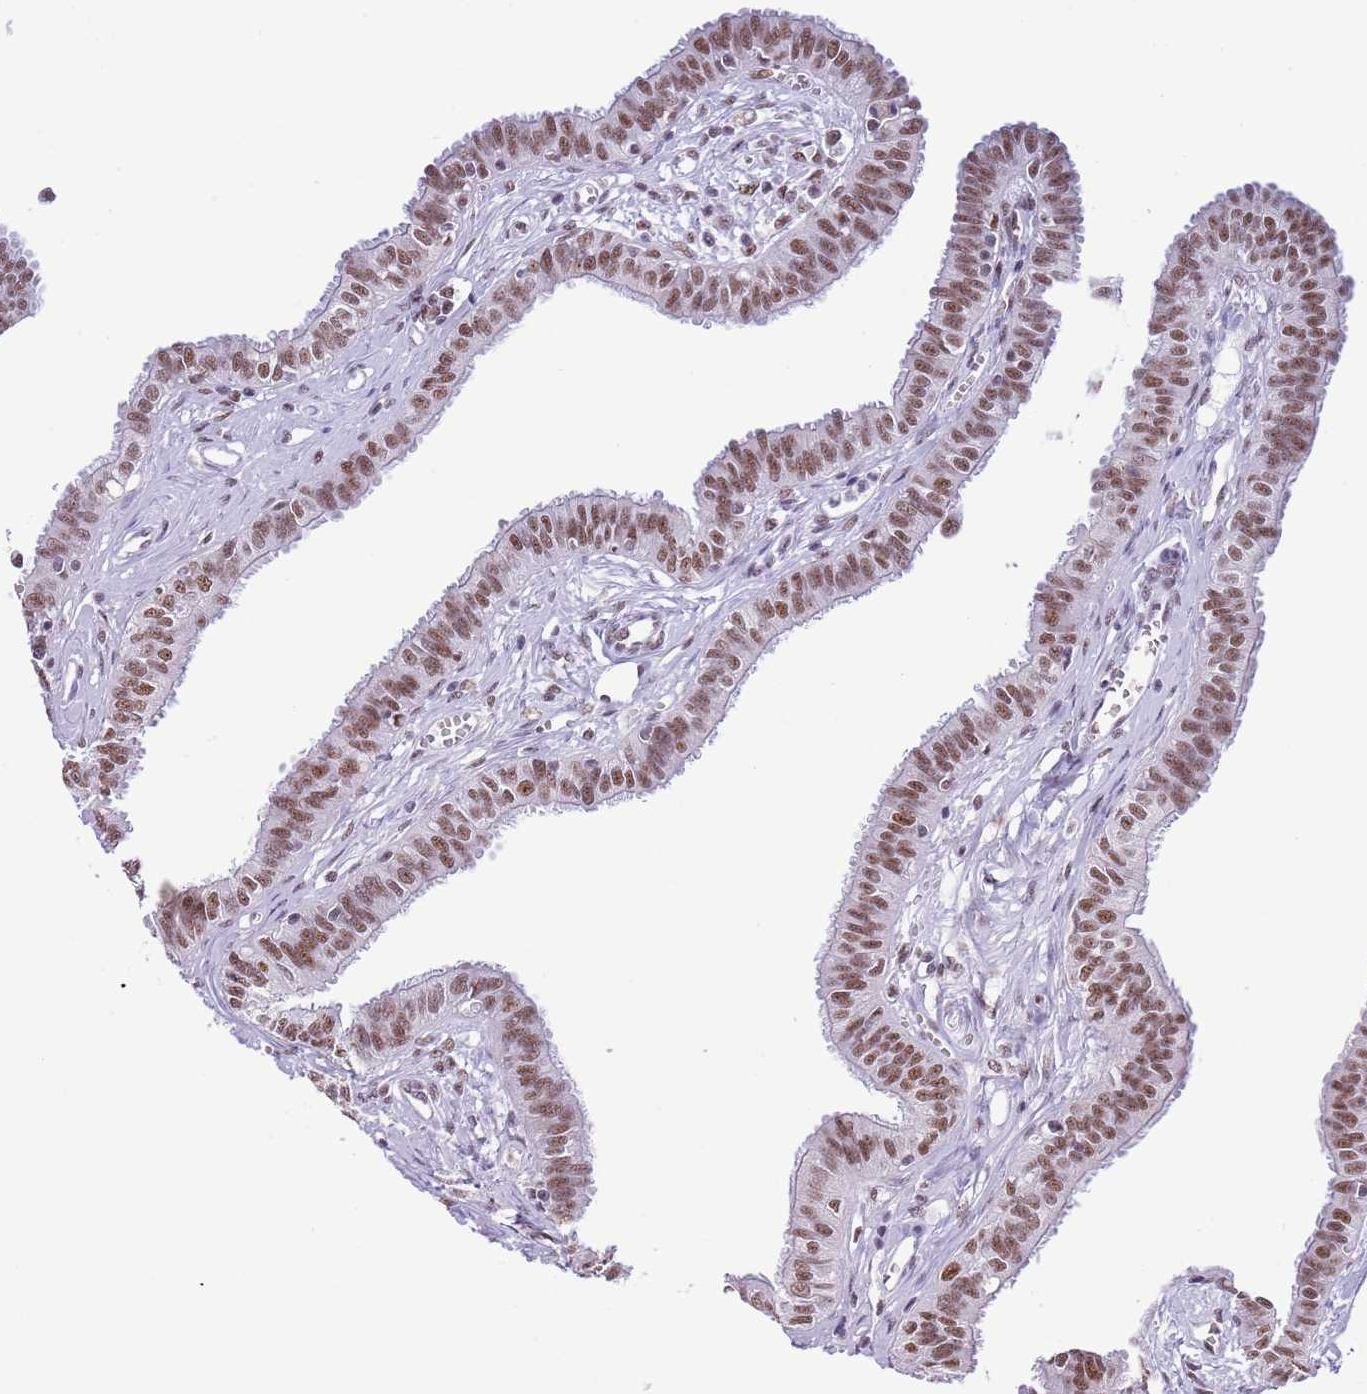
{"staining": {"intensity": "moderate", "quantity": ">75%", "location": "nuclear"}, "tissue": "fallopian tube", "cell_type": "Glandular cells", "image_type": "normal", "snomed": [{"axis": "morphology", "description": "Normal tissue, NOS"}, {"axis": "morphology", "description": "Carcinoma, NOS"}, {"axis": "topography", "description": "Fallopian tube"}, {"axis": "topography", "description": "Ovary"}], "caption": "Immunohistochemistry (IHC) (DAB) staining of benign fallopian tube shows moderate nuclear protein positivity in about >75% of glandular cells.", "gene": "SF3A2", "patient": {"sex": "female", "age": 59}}